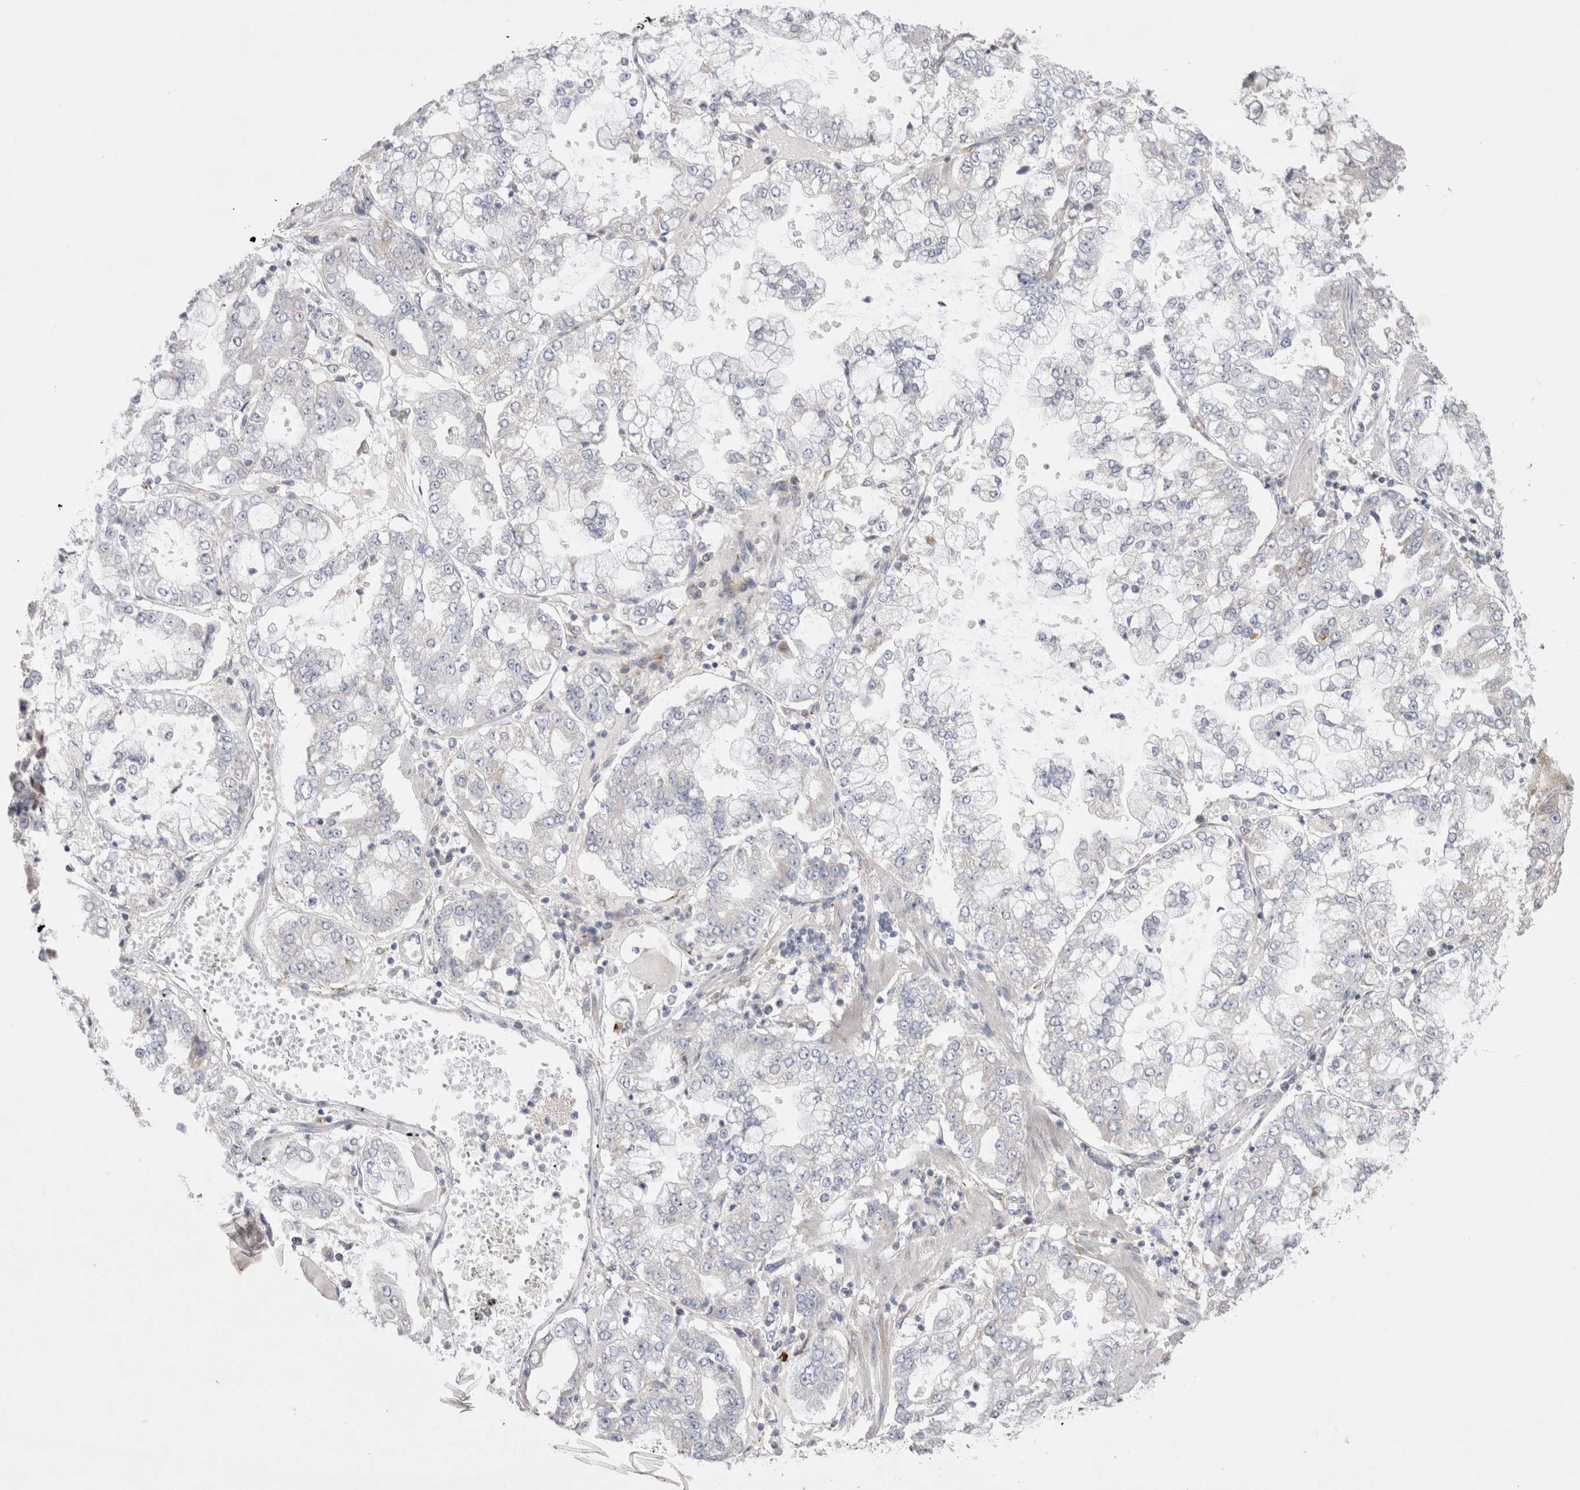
{"staining": {"intensity": "negative", "quantity": "none", "location": "none"}, "tissue": "stomach cancer", "cell_type": "Tumor cells", "image_type": "cancer", "snomed": [{"axis": "morphology", "description": "Adenocarcinoma, NOS"}, {"axis": "topography", "description": "Stomach"}], "caption": "Immunohistochemistry photomicrograph of neoplastic tissue: stomach adenocarcinoma stained with DAB displays no significant protein expression in tumor cells. (DAB immunohistochemistry (IHC), high magnification).", "gene": "TBC1D16", "patient": {"sex": "male", "age": 76}}